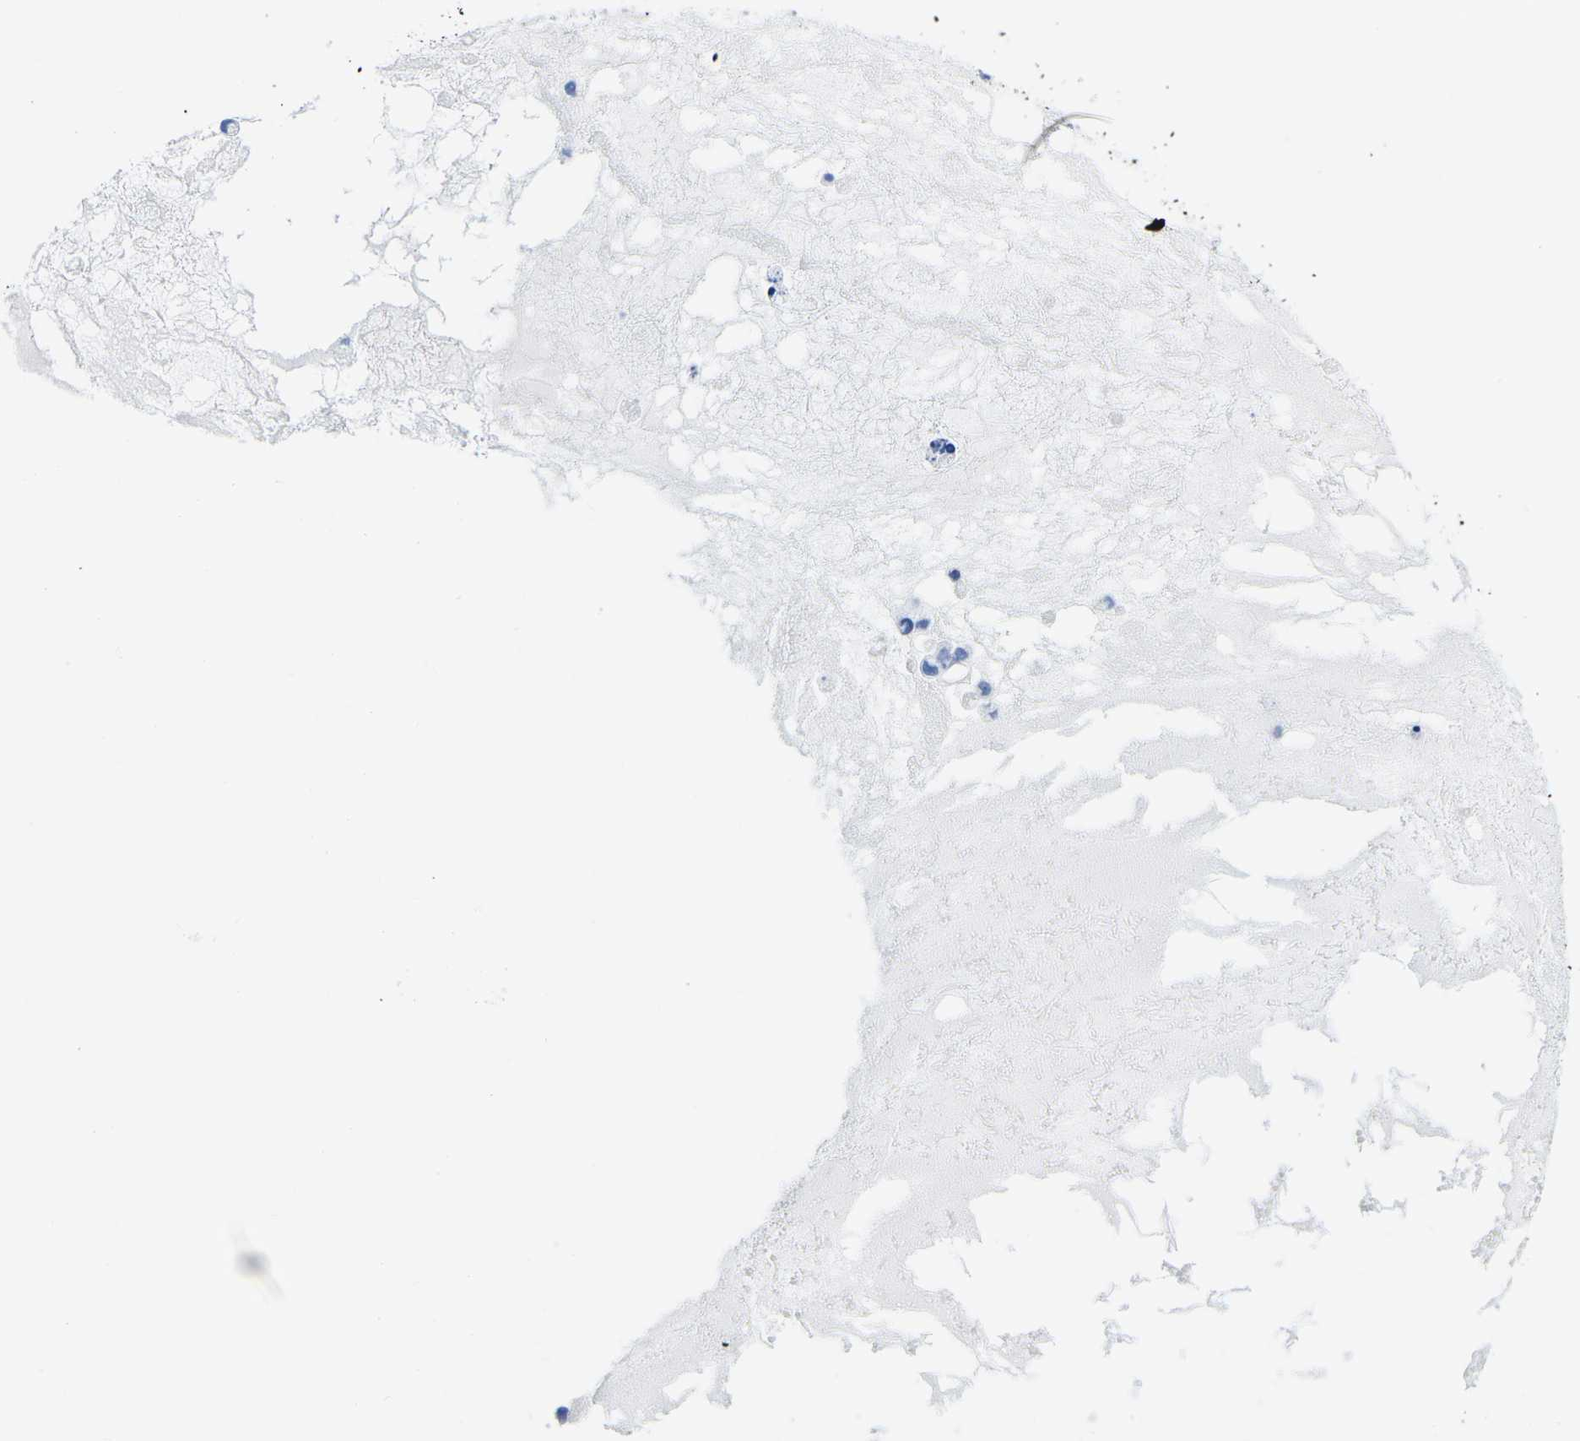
{"staining": {"intensity": "negative", "quantity": "none", "location": "none"}, "tissue": "ovarian cancer", "cell_type": "Tumor cells", "image_type": "cancer", "snomed": [{"axis": "morphology", "description": "Cystadenocarcinoma, mucinous, NOS"}, {"axis": "topography", "description": "Ovary"}], "caption": "A high-resolution histopathology image shows immunohistochemistry staining of ovarian mucinous cystadenocarcinoma, which reveals no significant positivity in tumor cells. (DAB immunohistochemistry (IHC), high magnification).", "gene": "CYP1A2", "patient": {"sex": "female", "age": 80}}